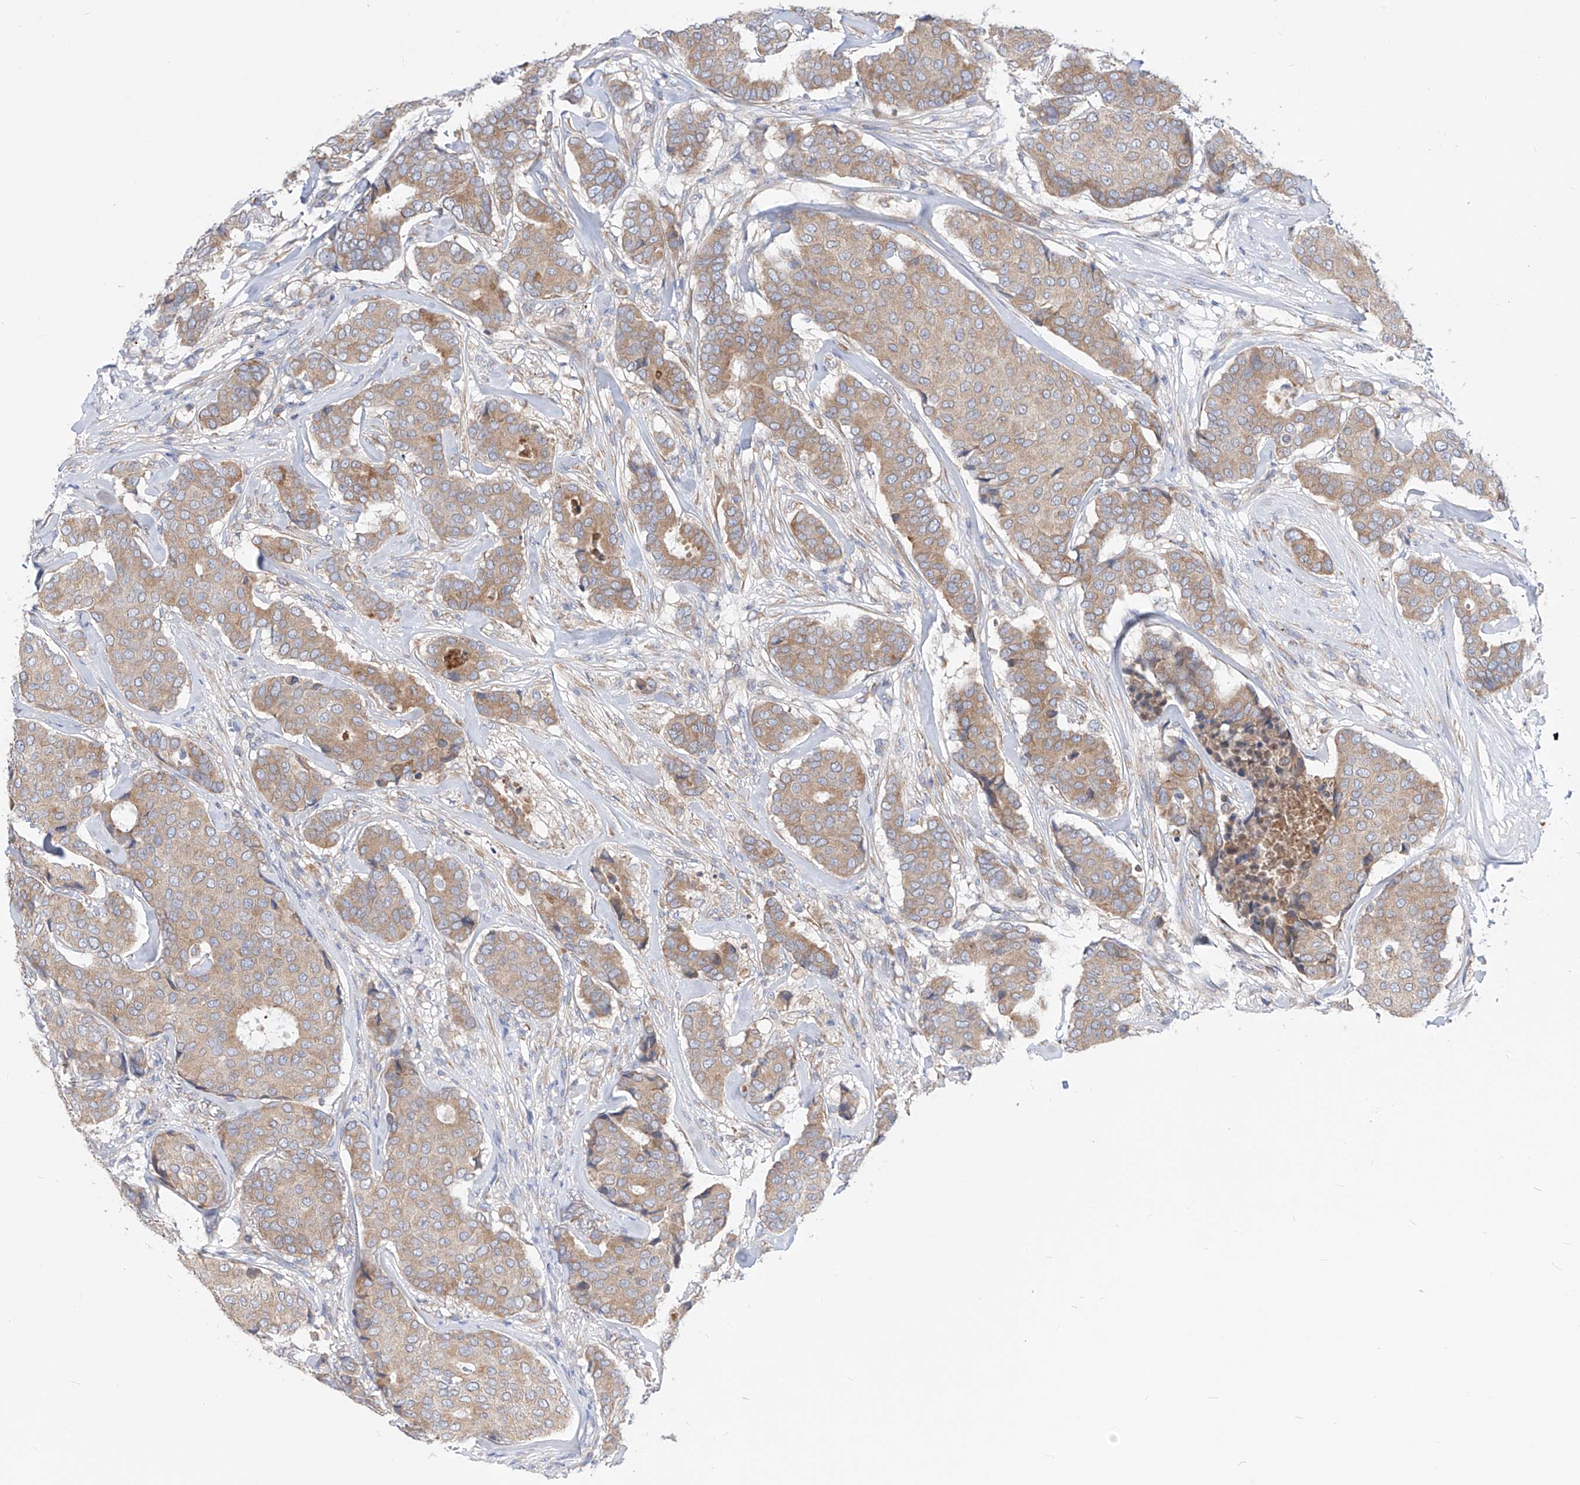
{"staining": {"intensity": "weak", "quantity": ">75%", "location": "cytoplasmic/membranous"}, "tissue": "breast cancer", "cell_type": "Tumor cells", "image_type": "cancer", "snomed": [{"axis": "morphology", "description": "Duct carcinoma"}, {"axis": "topography", "description": "Breast"}], "caption": "Human infiltrating ductal carcinoma (breast) stained with a brown dye exhibits weak cytoplasmic/membranous positive staining in about >75% of tumor cells.", "gene": "UFL1", "patient": {"sex": "female", "age": 75}}